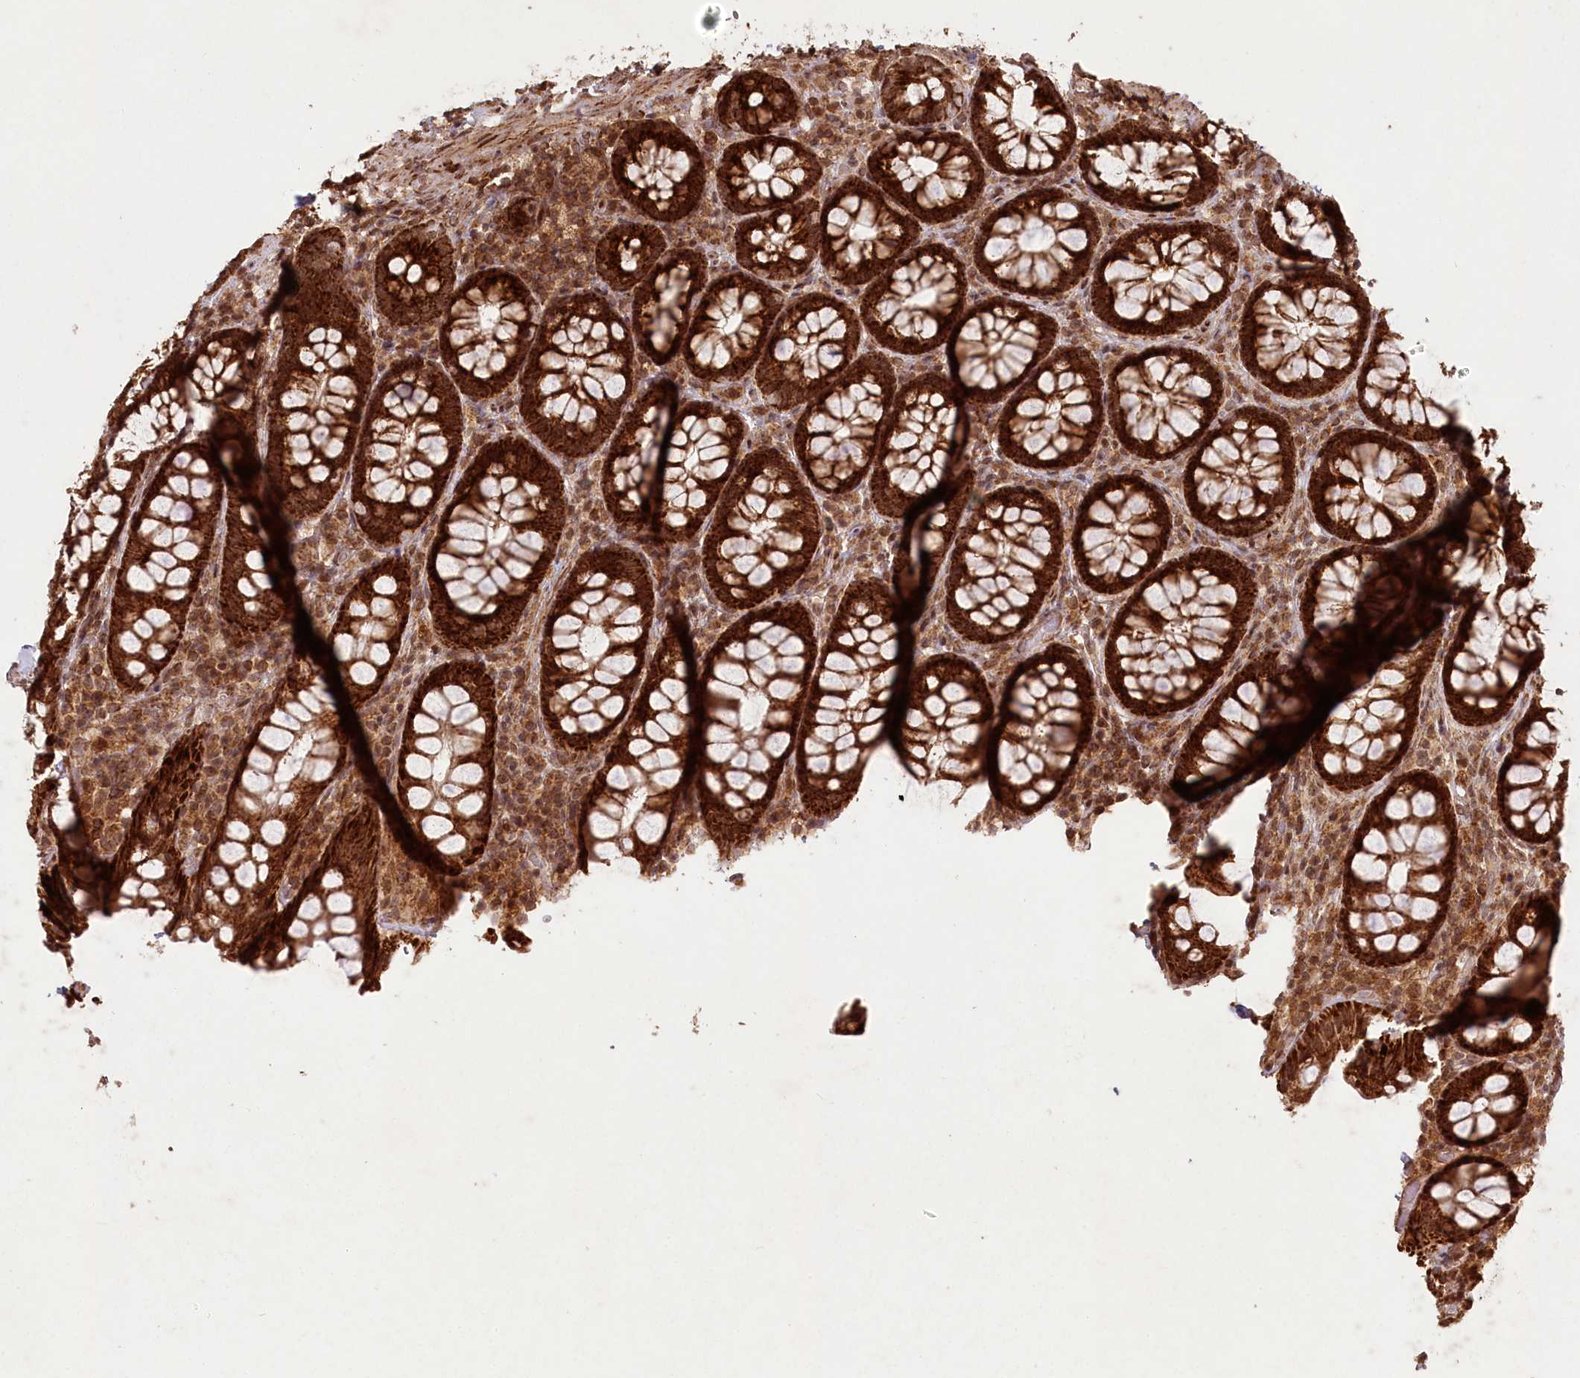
{"staining": {"intensity": "strong", "quantity": ">75%", "location": "cytoplasmic/membranous"}, "tissue": "rectum", "cell_type": "Glandular cells", "image_type": "normal", "snomed": [{"axis": "morphology", "description": "Normal tissue, NOS"}, {"axis": "topography", "description": "Rectum"}], "caption": "A high-resolution photomicrograph shows IHC staining of normal rectum, which demonstrates strong cytoplasmic/membranous positivity in about >75% of glandular cells. (Brightfield microscopy of DAB IHC at high magnification).", "gene": "MICU1", "patient": {"sex": "male", "age": 83}}